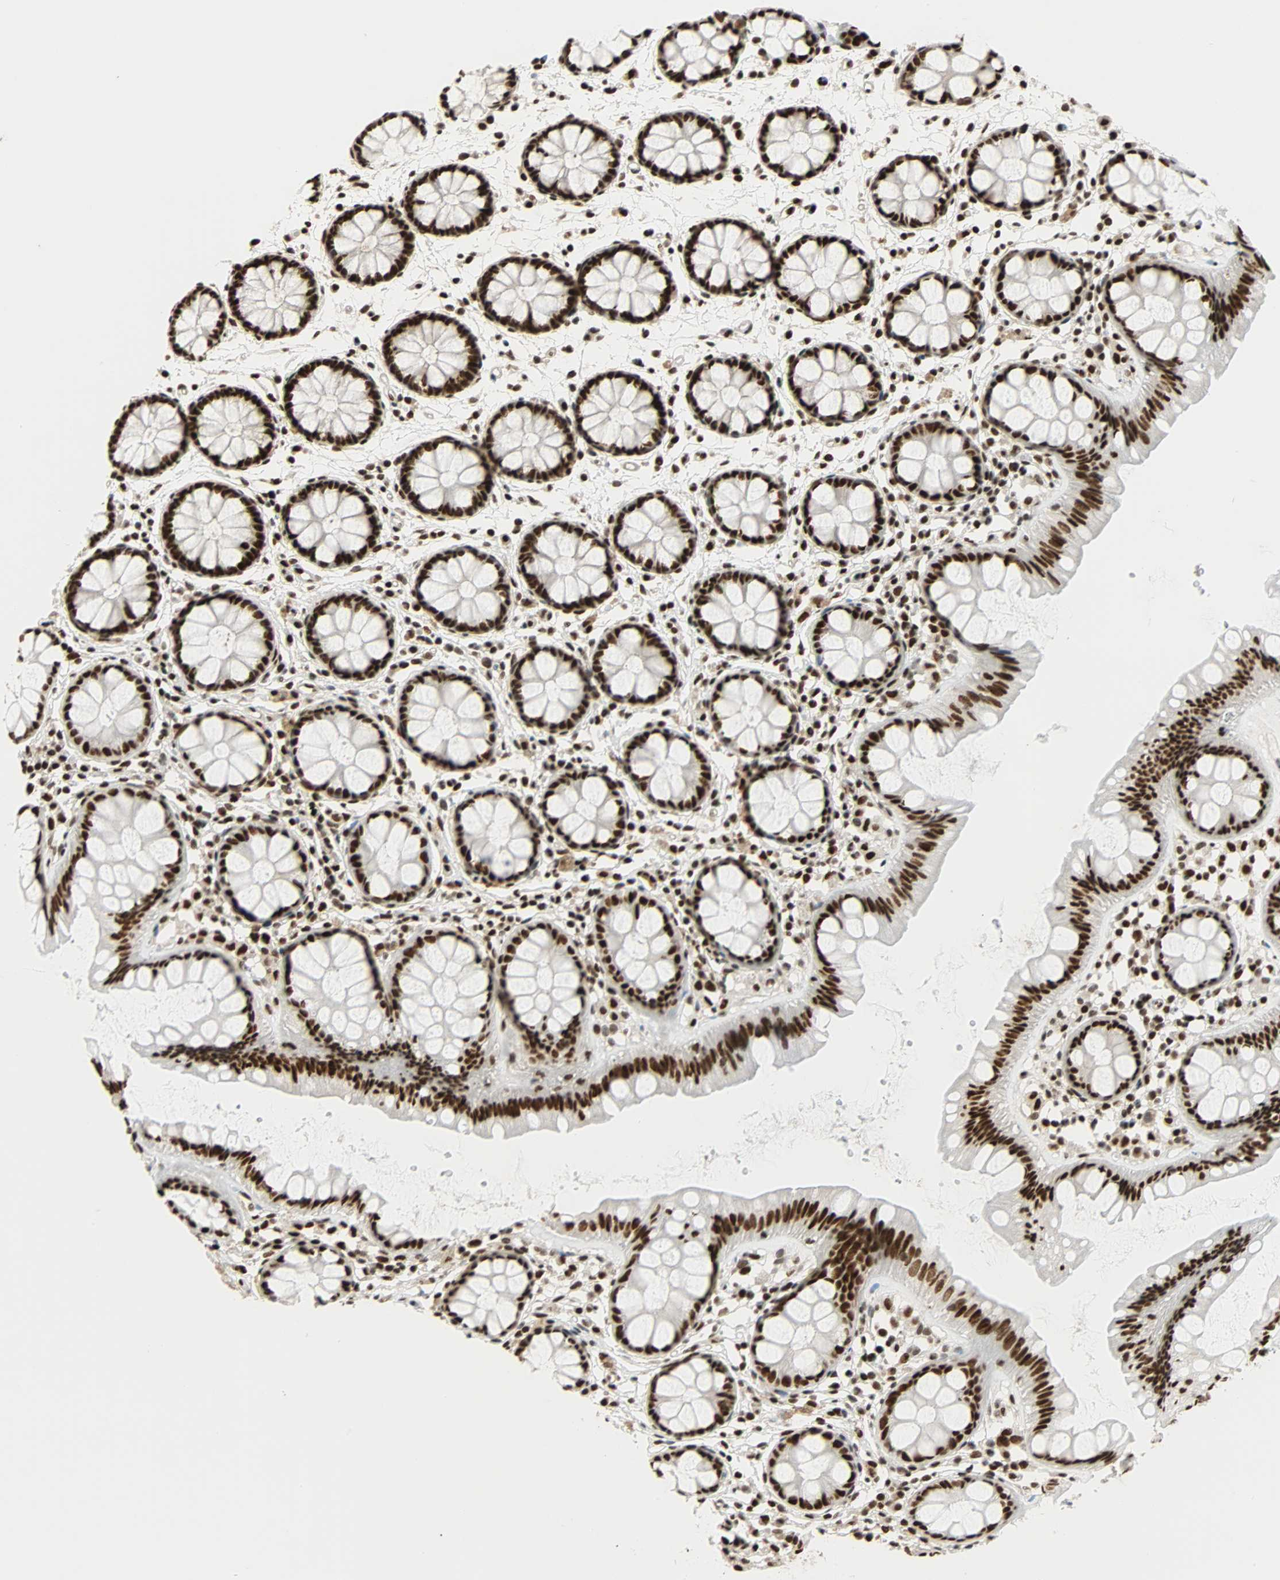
{"staining": {"intensity": "strong", "quantity": ">75%", "location": "nuclear"}, "tissue": "rectum", "cell_type": "Glandular cells", "image_type": "normal", "snomed": [{"axis": "morphology", "description": "Normal tissue, NOS"}, {"axis": "topography", "description": "Rectum"}], "caption": "A high amount of strong nuclear expression is present in about >75% of glandular cells in benign rectum.", "gene": "CDK12", "patient": {"sex": "female", "age": 66}}